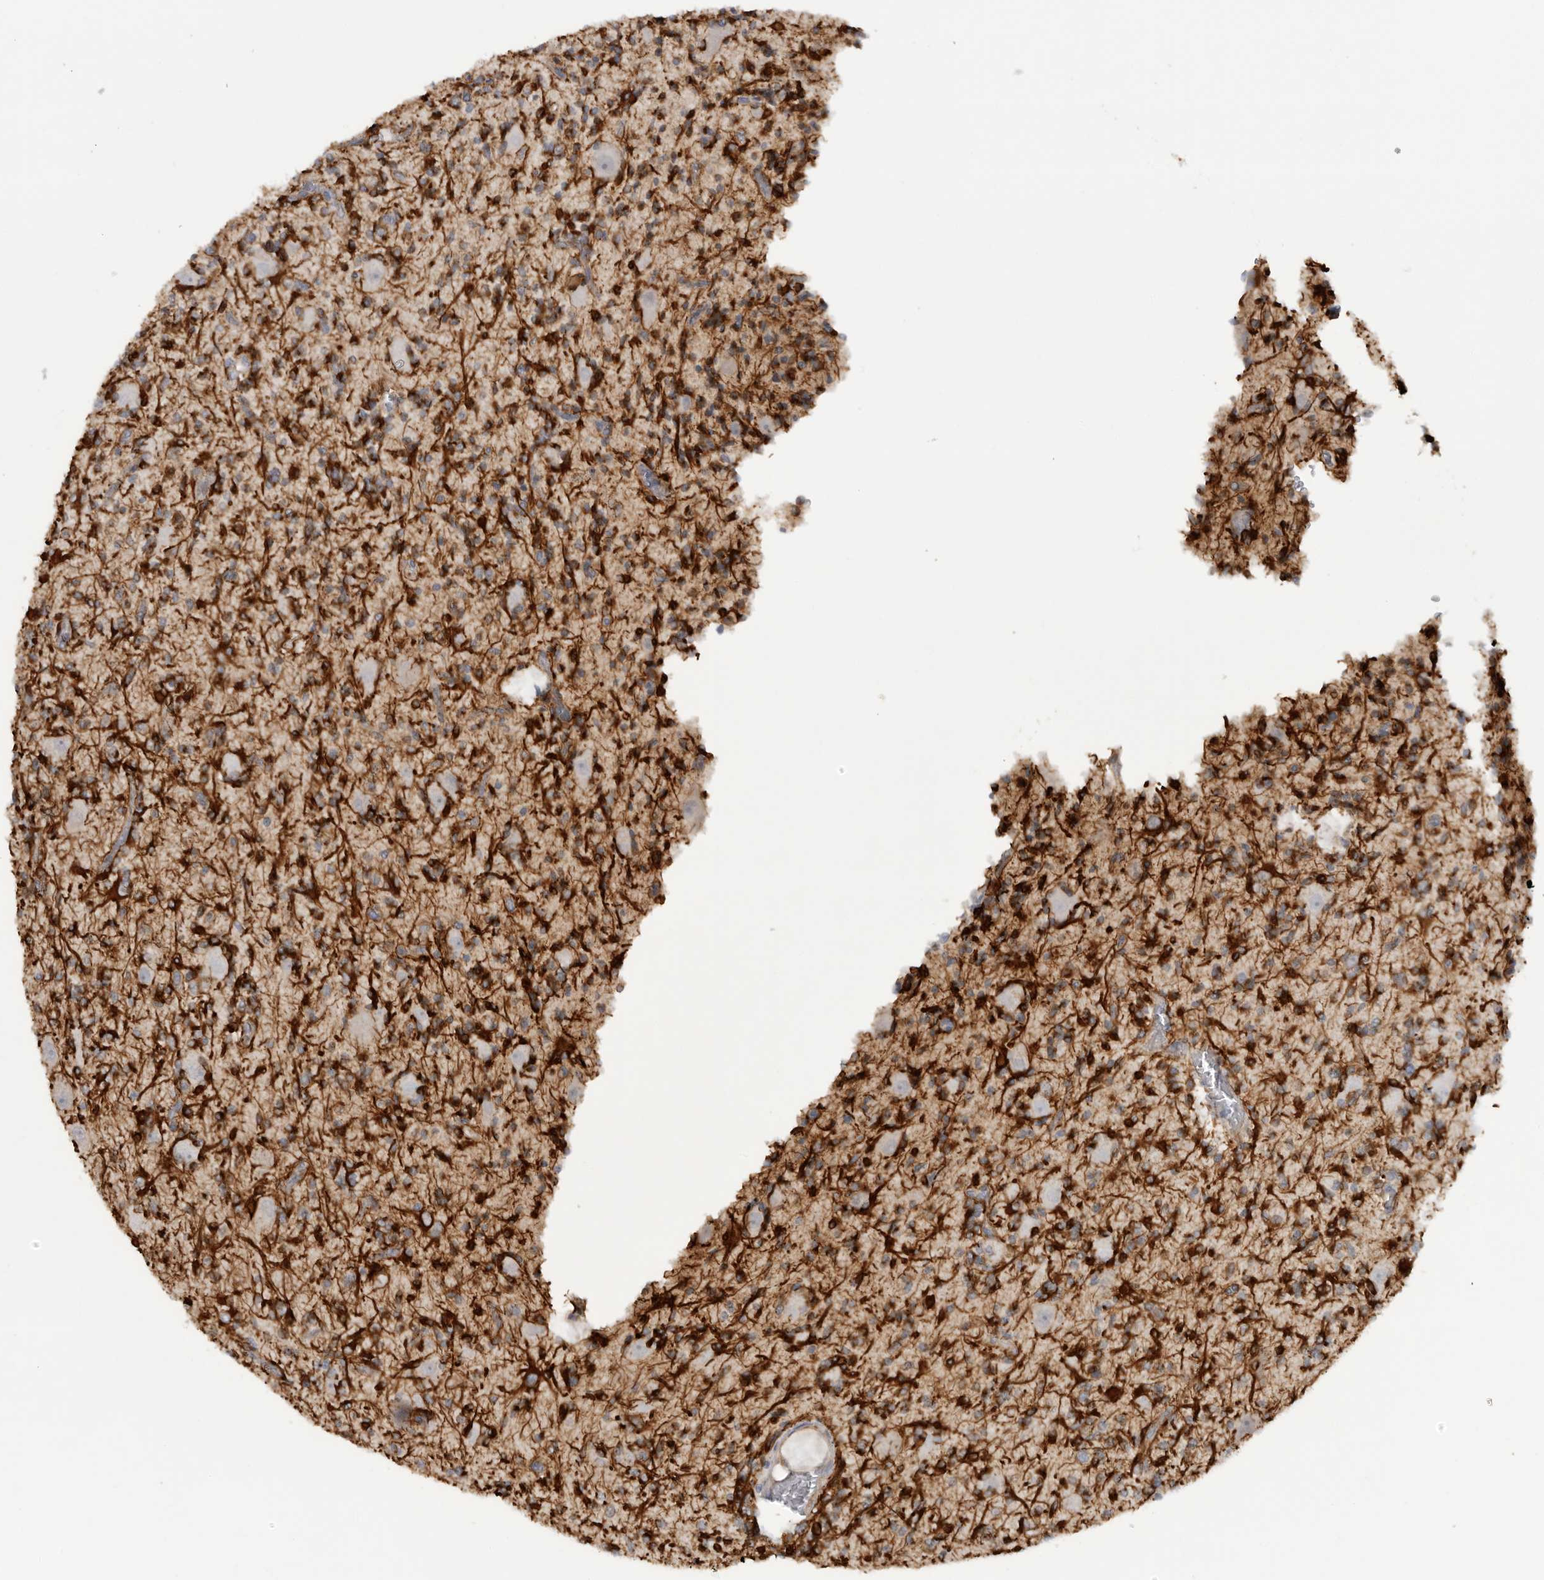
{"staining": {"intensity": "strong", "quantity": "<25%", "location": "cytoplasmic/membranous"}, "tissue": "glioma", "cell_type": "Tumor cells", "image_type": "cancer", "snomed": [{"axis": "morphology", "description": "Glioma, malignant, High grade"}, {"axis": "topography", "description": "Brain"}], "caption": "Protein analysis of glioma tissue reveals strong cytoplasmic/membranous positivity in about <25% of tumor cells.", "gene": "DYRK2", "patient": {"sex": "male", "age": 34}}